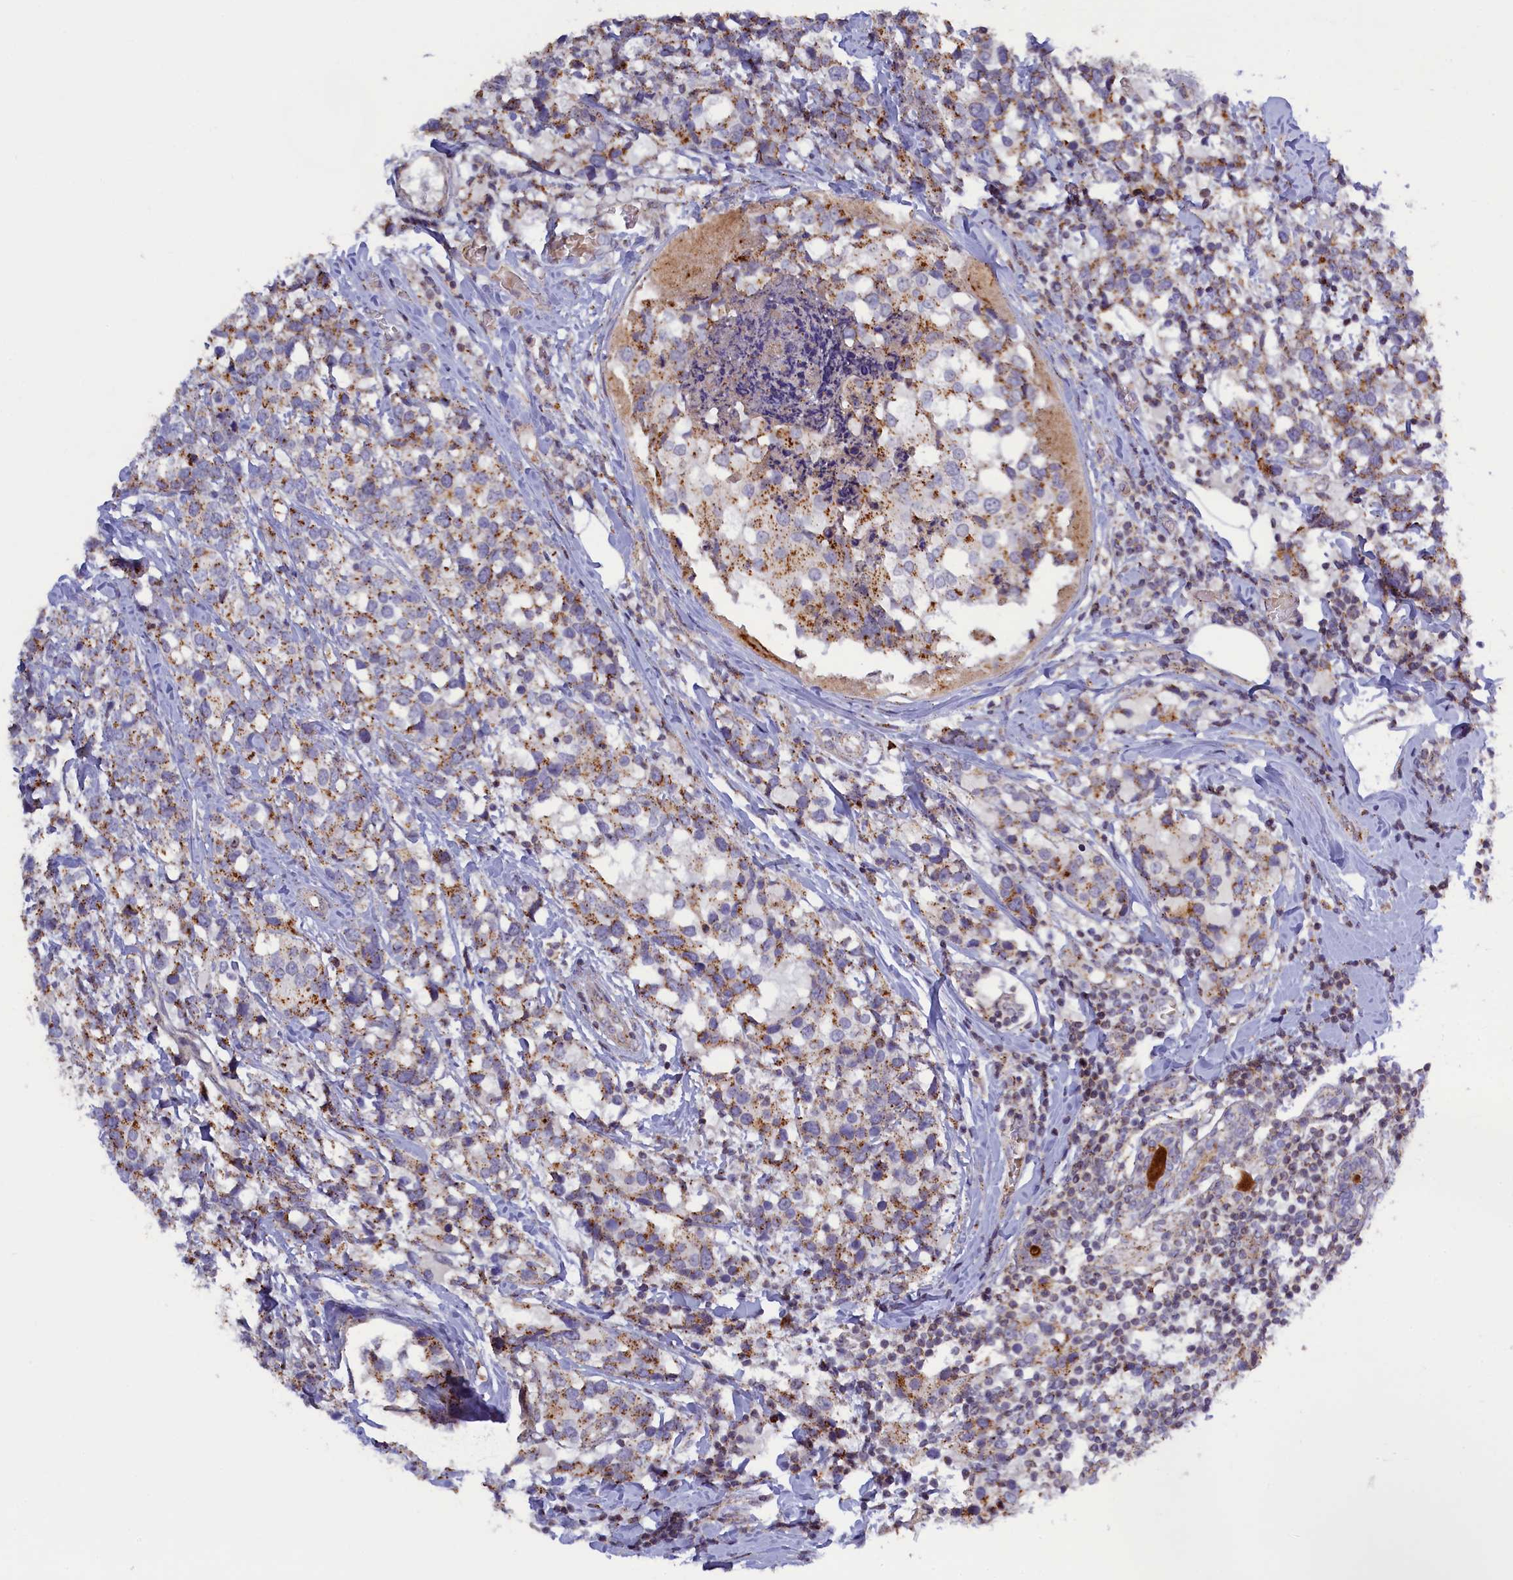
{"staining": {"intensity": "moderate", "quantity": "25%-75%", "location": "cytoplasmic/membranous"}, "tissue": "breast cancer", "cell_type": "Tumor cells", "image_type": "cancer", "snomed": [{"axis": "morphology", "description": "Lobular carcinoma"}, {"axis": "topography", "description": "Breast"}], "caption": "This photomicrograph demonstrates immunohistochemistry (IHC) staining of breast lobular carcinoma, with medium moderate cytoplasmic/membranous expression in approximately 25%-75% of tumor cells.", "gene": "HYKK", "patient": {"sex": "female", "age": 59}}